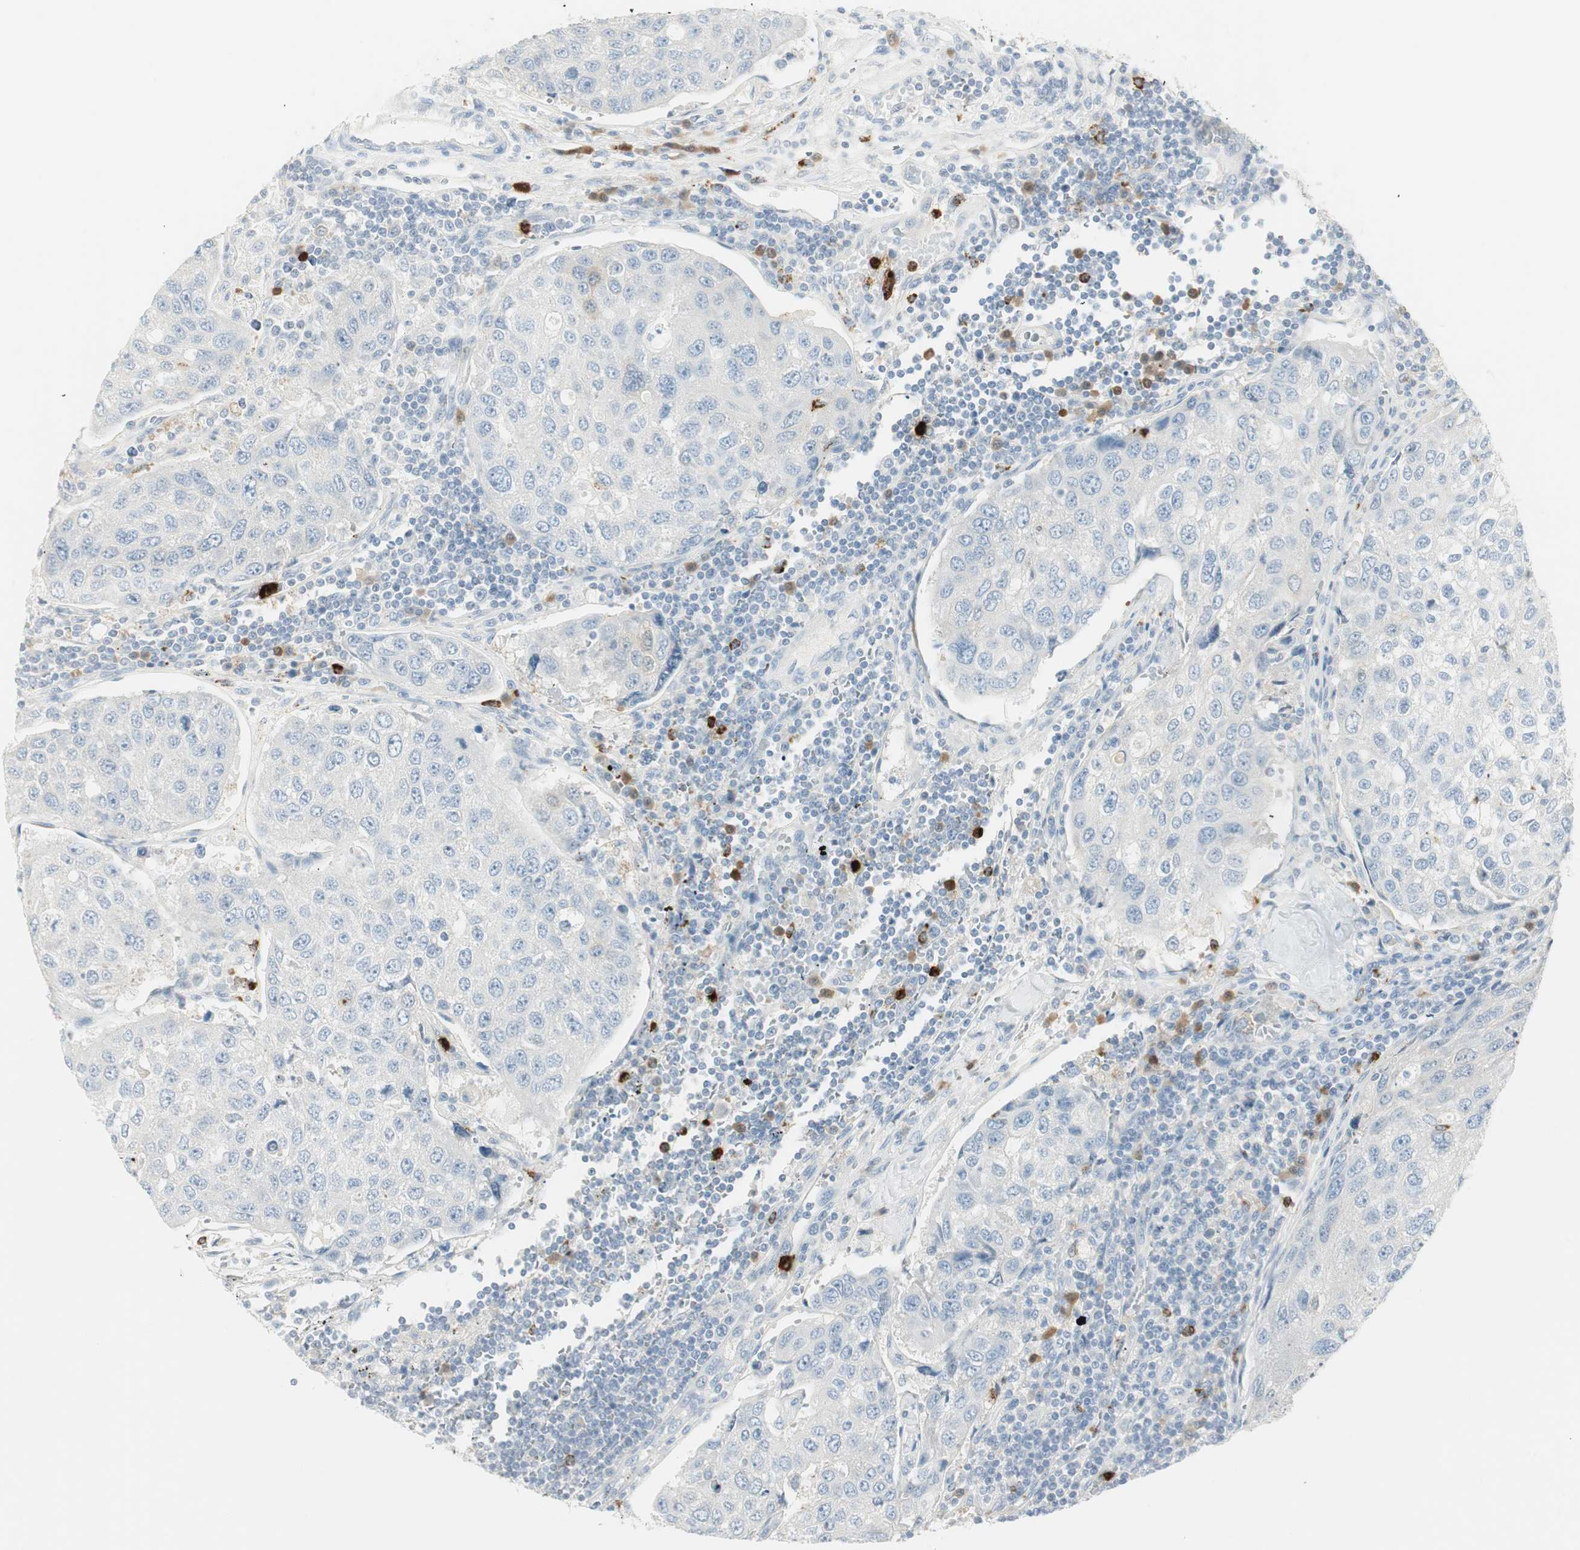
{"staining": {"intensity": "negative", "quantity": "none", "location": "none"}, "tissue": "urothelial cancer", "cell_type": "Tumor cells", "image_type": "cancer", "snomed": [{"axis": "morphology", "description": "Urothelial carcinoma, High grade"}, {"axis": "topography", "description": "Lymph node"}, {"axis": "topography", "description": "Urinary bladder"}], "caption": "Immunohistochemical staining of human high-grade urothelial carcinoma exhibits no significant staining in tumor cells.", "gene": "PRTN3", "patient": {"sex": "male", "age": 51}}